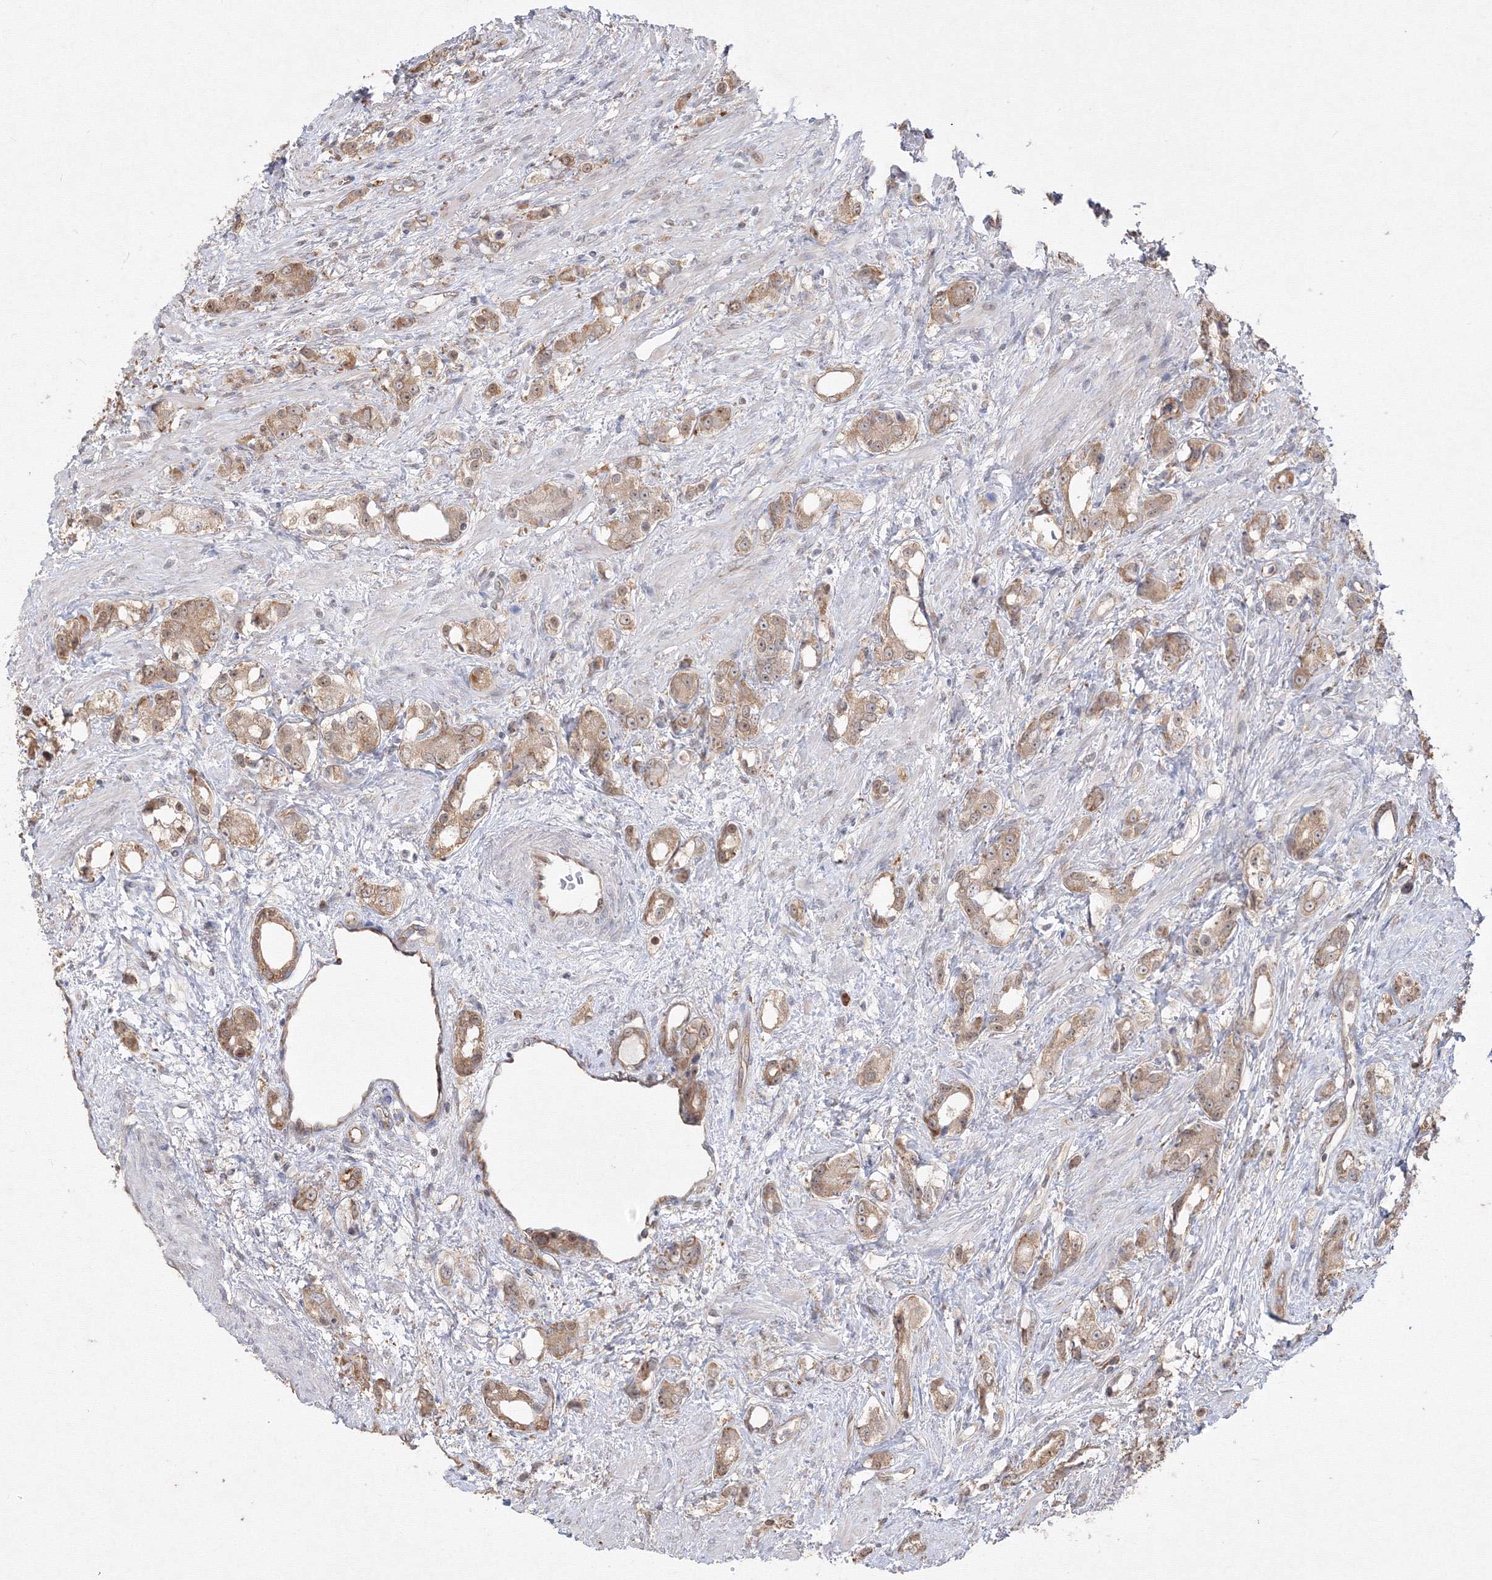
{"staining": {"intensity": "weak", "quantity": ">75%", "location": "cytoplasmic/membranous"}, "tissue": "prostate cancer", "cell_type": "Tumor cells", "image_type": "cancer", "snomed": [{"axis": "morphology", "description": "Adenocarcinoma, High grade"}, {"axis": "topography", "description": "Prostate"}], "caption": "A histopathology image of prostate cancer stained for a protein displays weak cytoplasmic/membranous brown staining in tumor cells. Nuclei are stained in blue.", "gene": "FBXL8", "patient": {"sex": "male", "age": 63}}